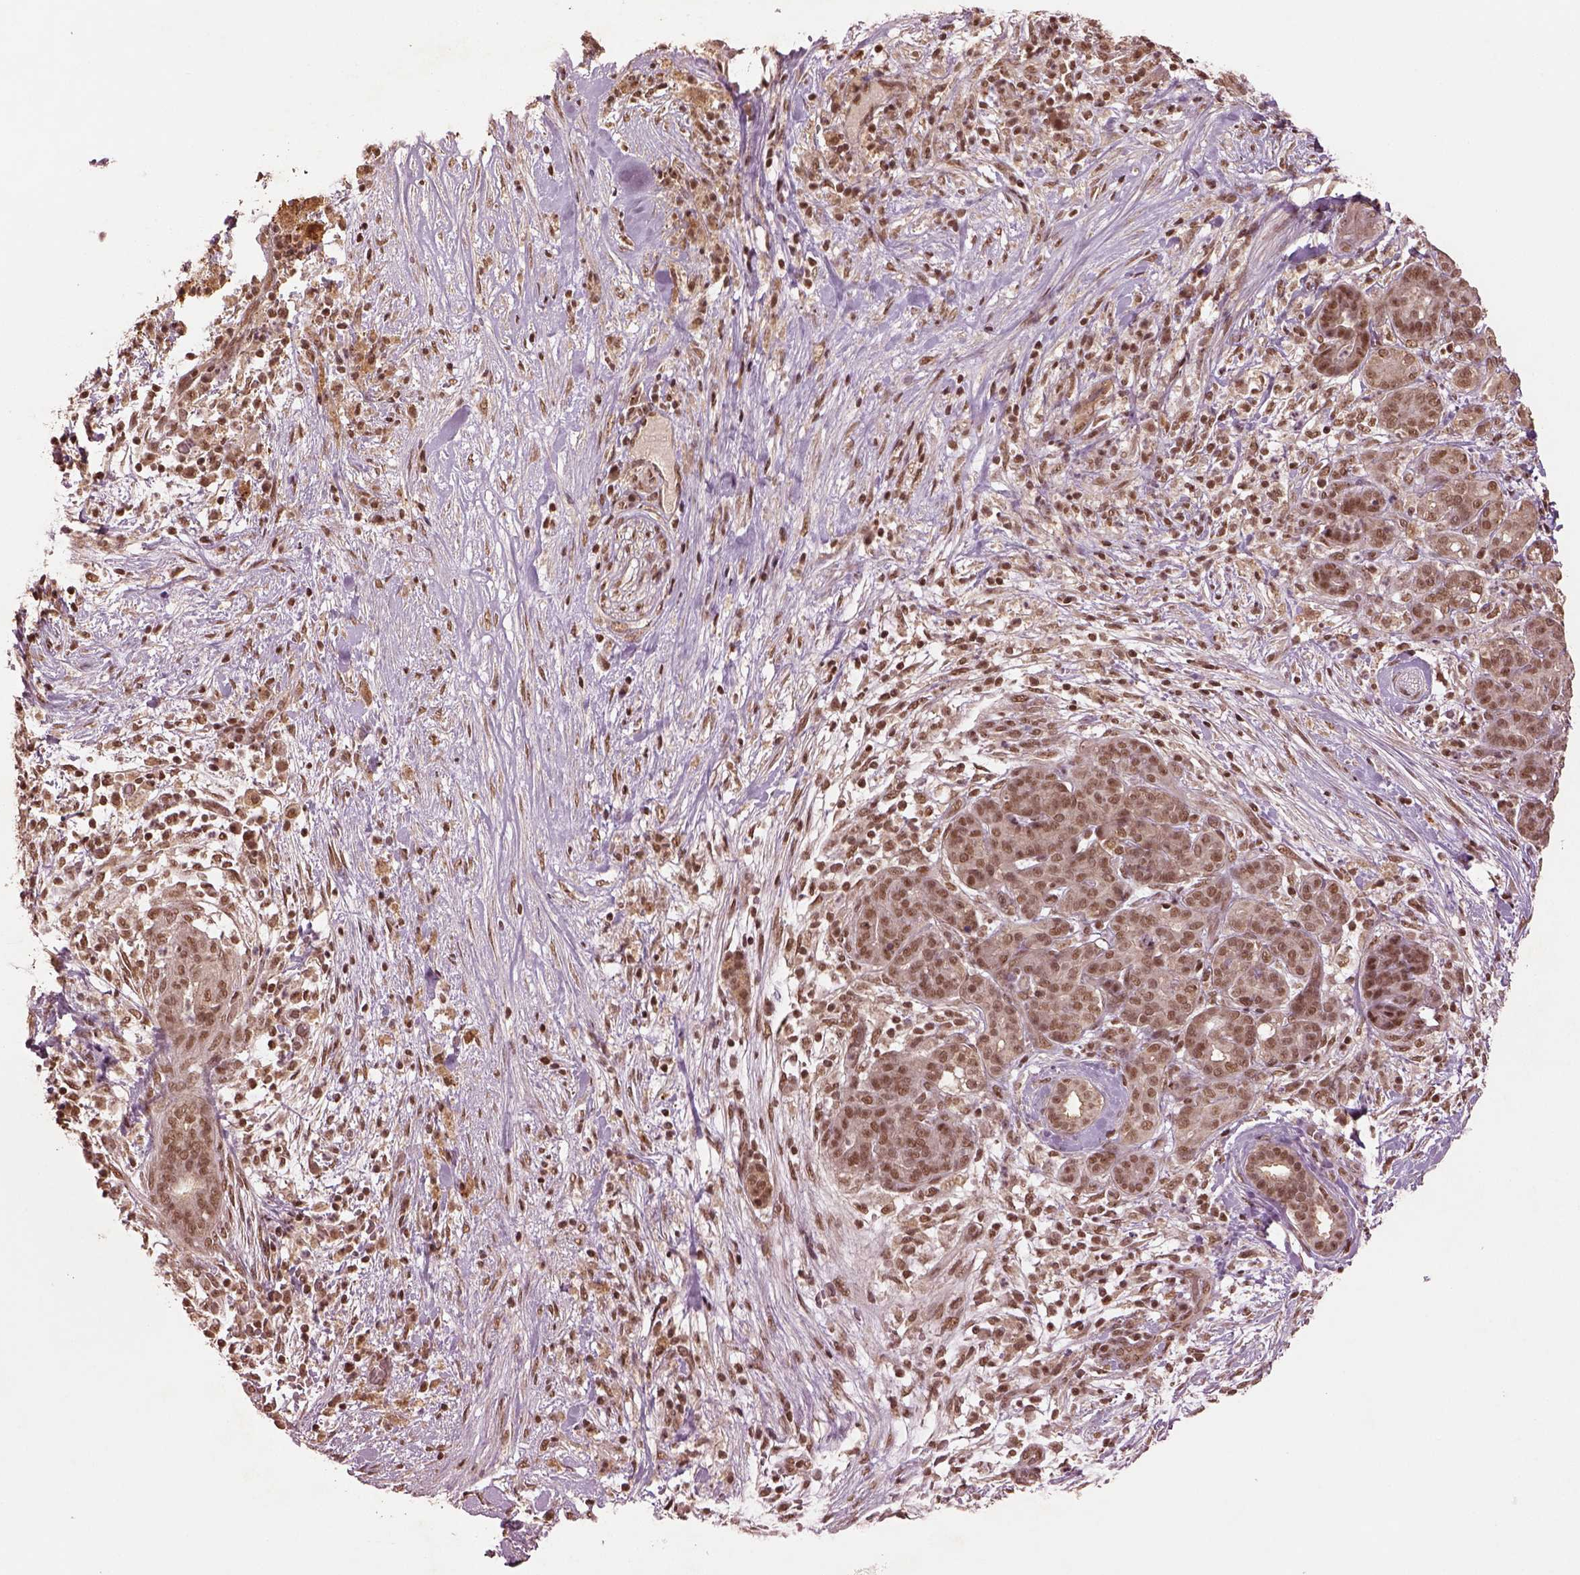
{"staining": {"intensity": "moderate", "quantity": ">75%", "location": "nuclear"}, "tissue": "pancreatic cancer", "cell_type": "Tumor cells", "image_type": "cancer", "snomed": [{"axis": "morphology", "description": "Adenocarcinoma, NOS"}, {"axis": "topography", "description": "Pancreas"}], "caption": "Moderate nuclear expression for a protein is appreciated in approximately >75% of tumor cells of pancreatic cancer using IHC.", "gene": "BRD9", "patient": {"sex": "male", "age": 44}}